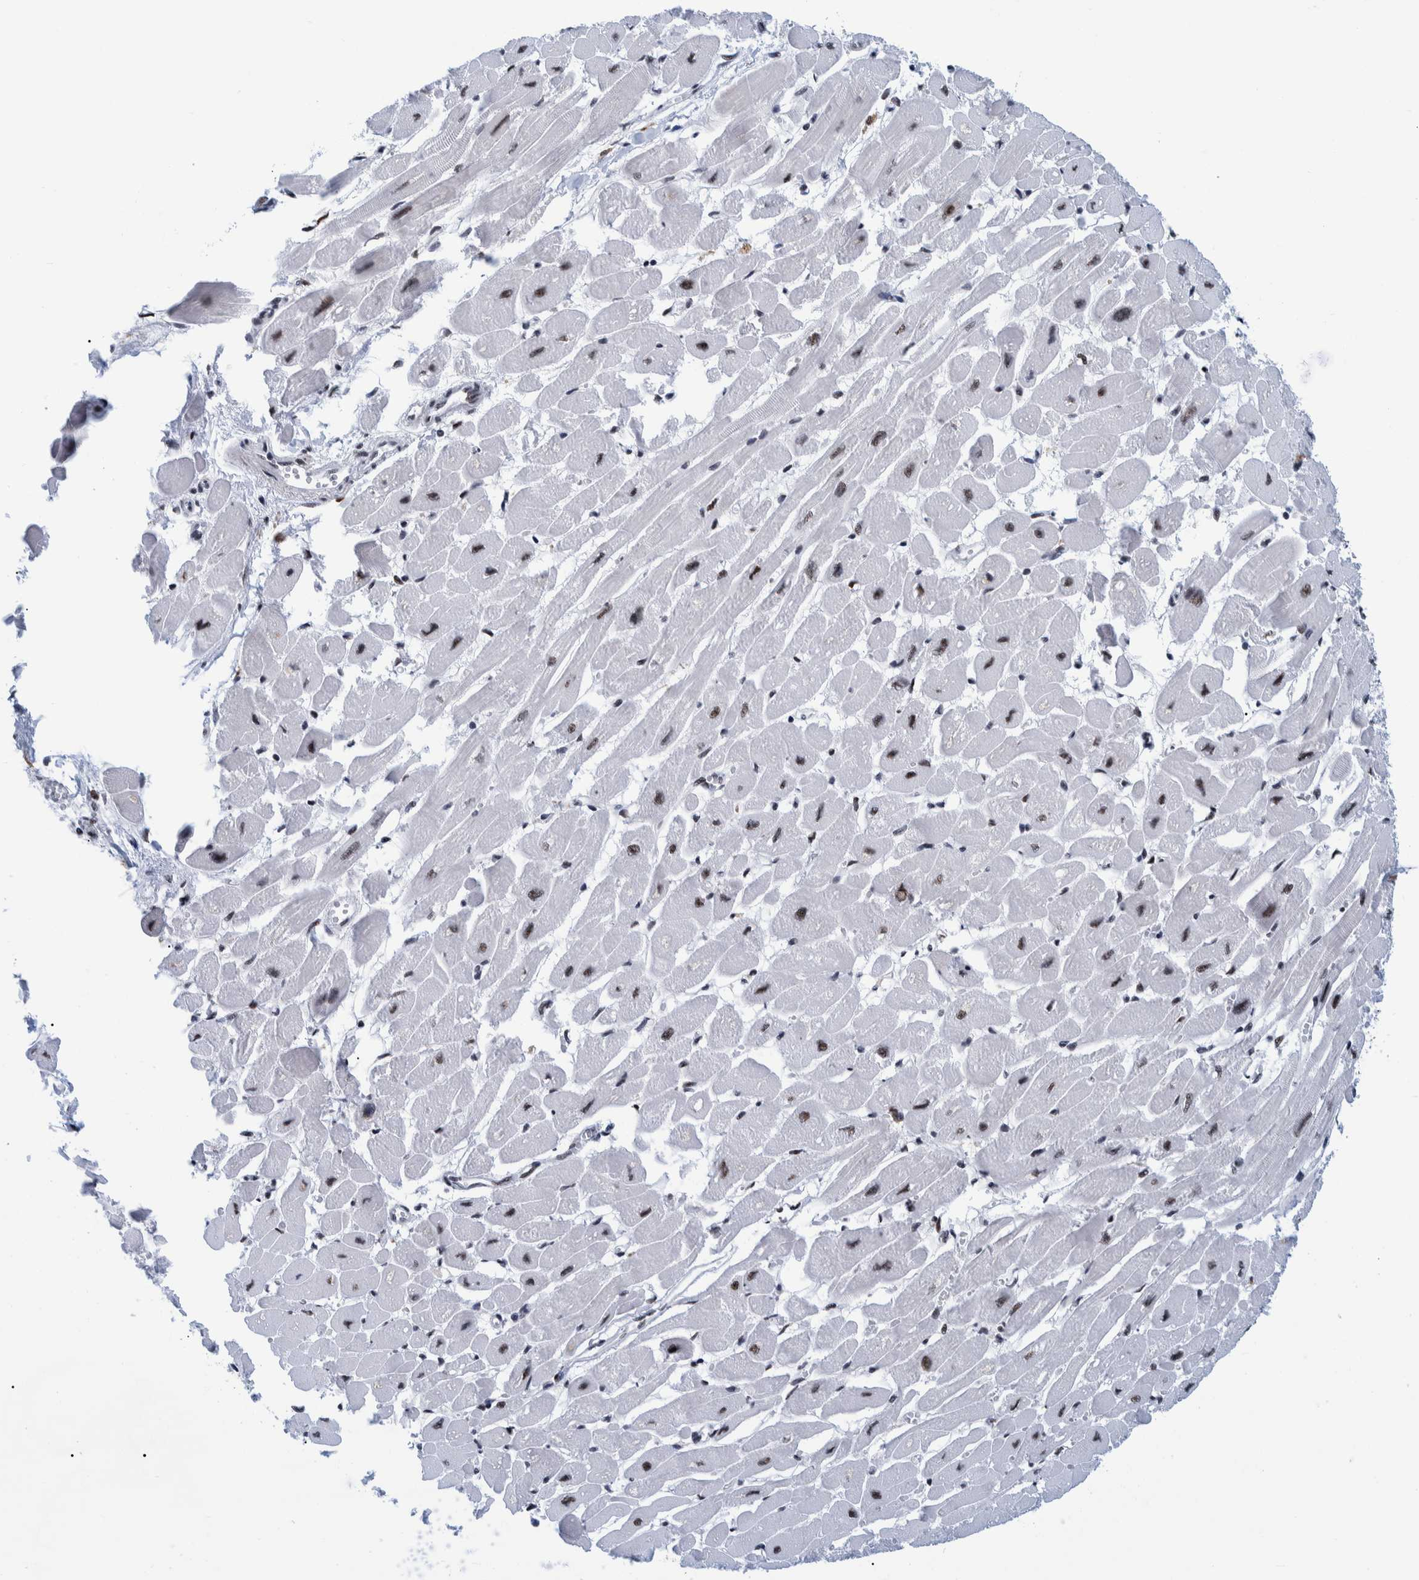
{"staining": {"intensity": "strong", "quantity": ">75%", "location": "nuclear"}, "tissue": "heart muscle", "cell_type": "Cardiomyocytes", "image_type": "normal", "snomed": [{"axis": "morphology", "description": "Normal tissue, NOS"}, {"axis": "topography", "description": "Heart"}], "caption": "This is a histology image of immunohistochemistry (IHC) staining of unremarkable heart muscle, which shows strong staining in the nuclear of cardiomyocytes.", "gene": "EFTUD2", "patient": {"sex": "female", "age": 54}}